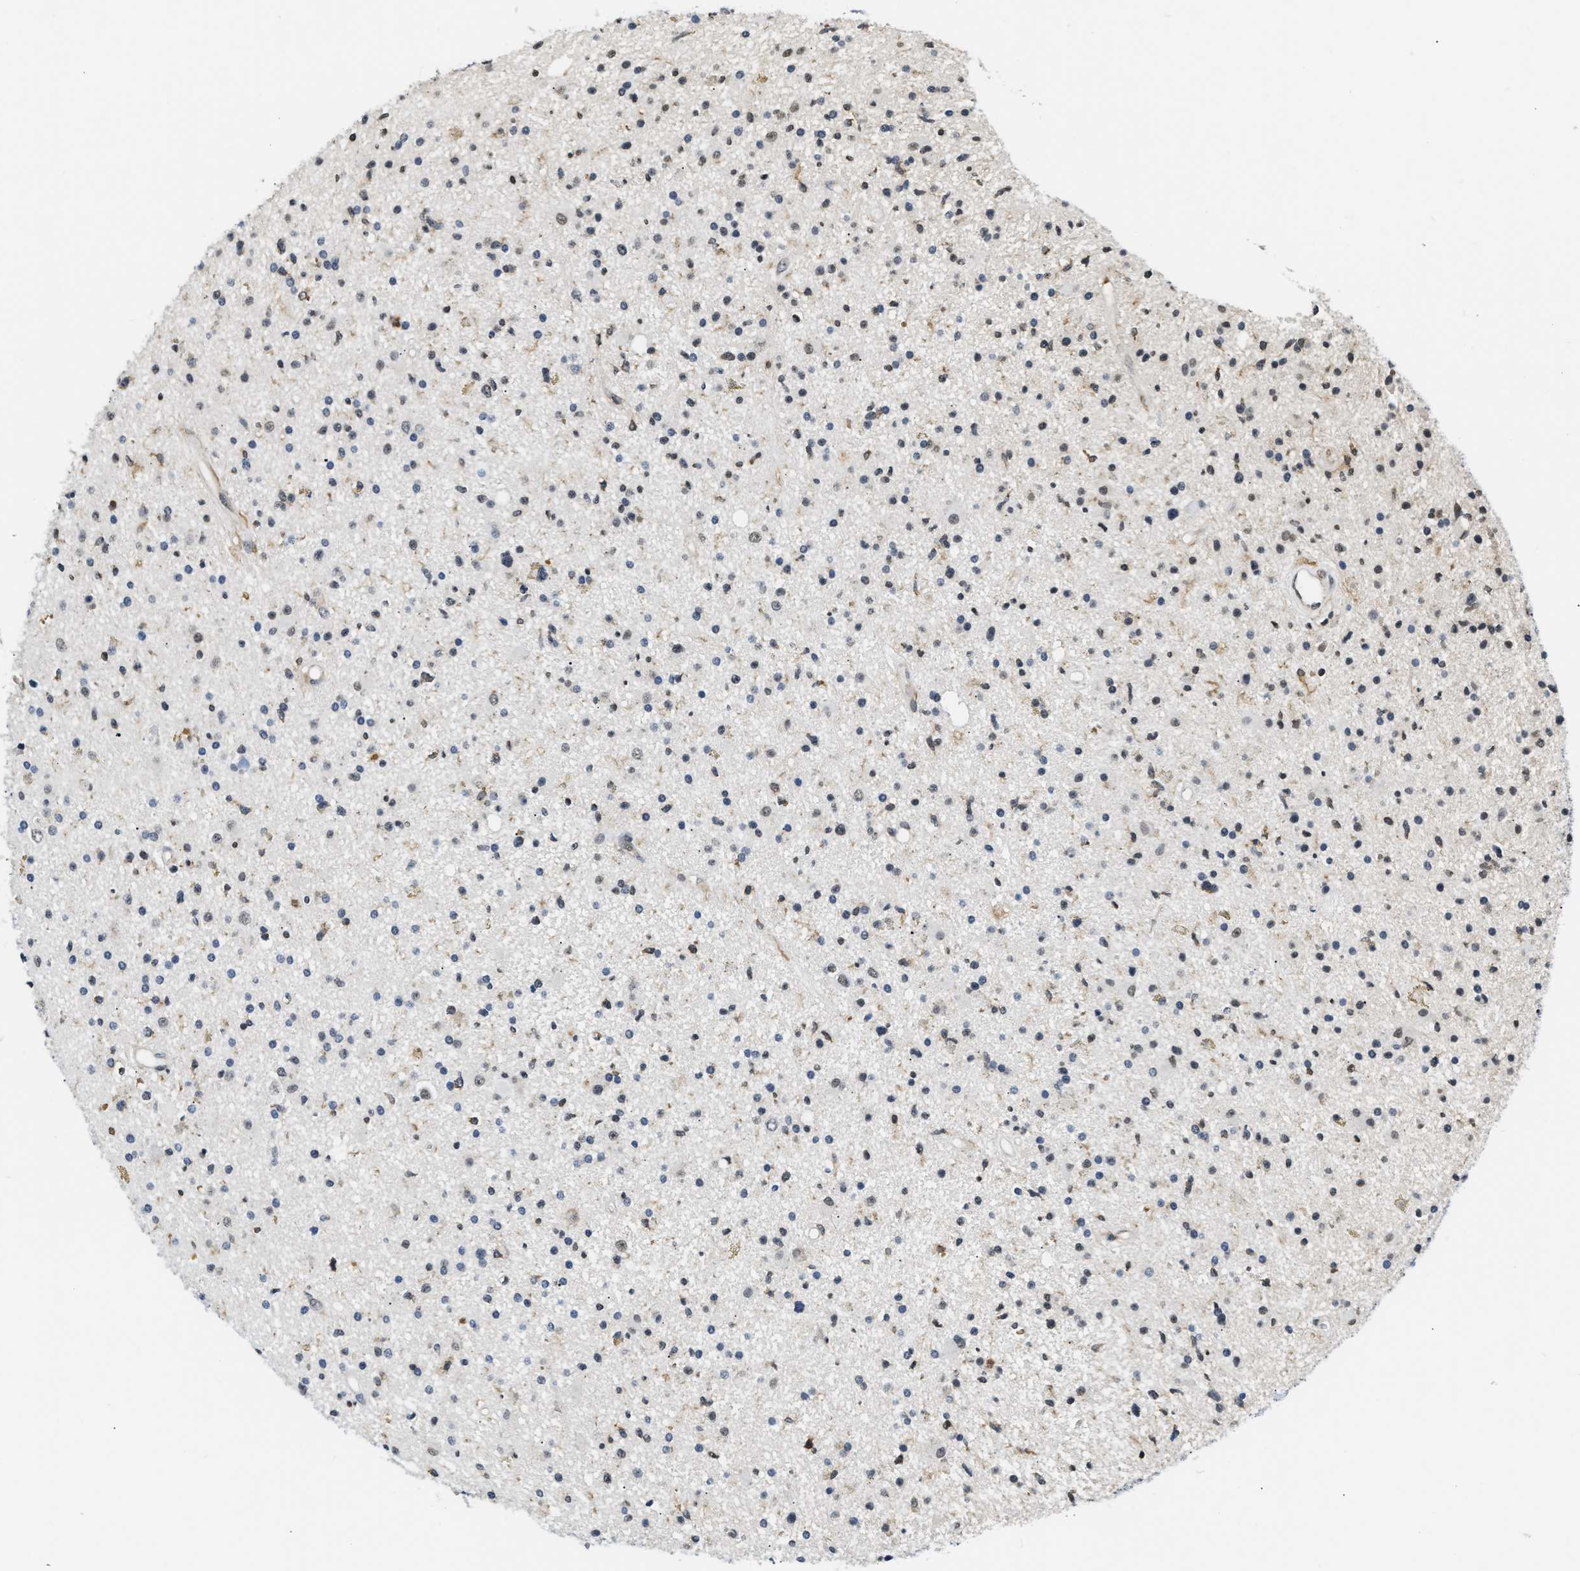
{"staining": {"intensity": "weak", "quantity": "<25%", "location": "nuclear"}, "tissue": "glioma", "cell_type": "Tumor cells", "image_type": "cancer", "snomed": [{"axis": "morphology", "description": "Glioma, malignant, High grade"}, {"axis": "topography", "description": "Brain"}], "caption": "This is an immunohistochemistry micrograph of human malignant glioma (high-grade). There is no positivity in tumor cells.", "gene": "STK10", "patient": {"sex": "male", "age": 33}}